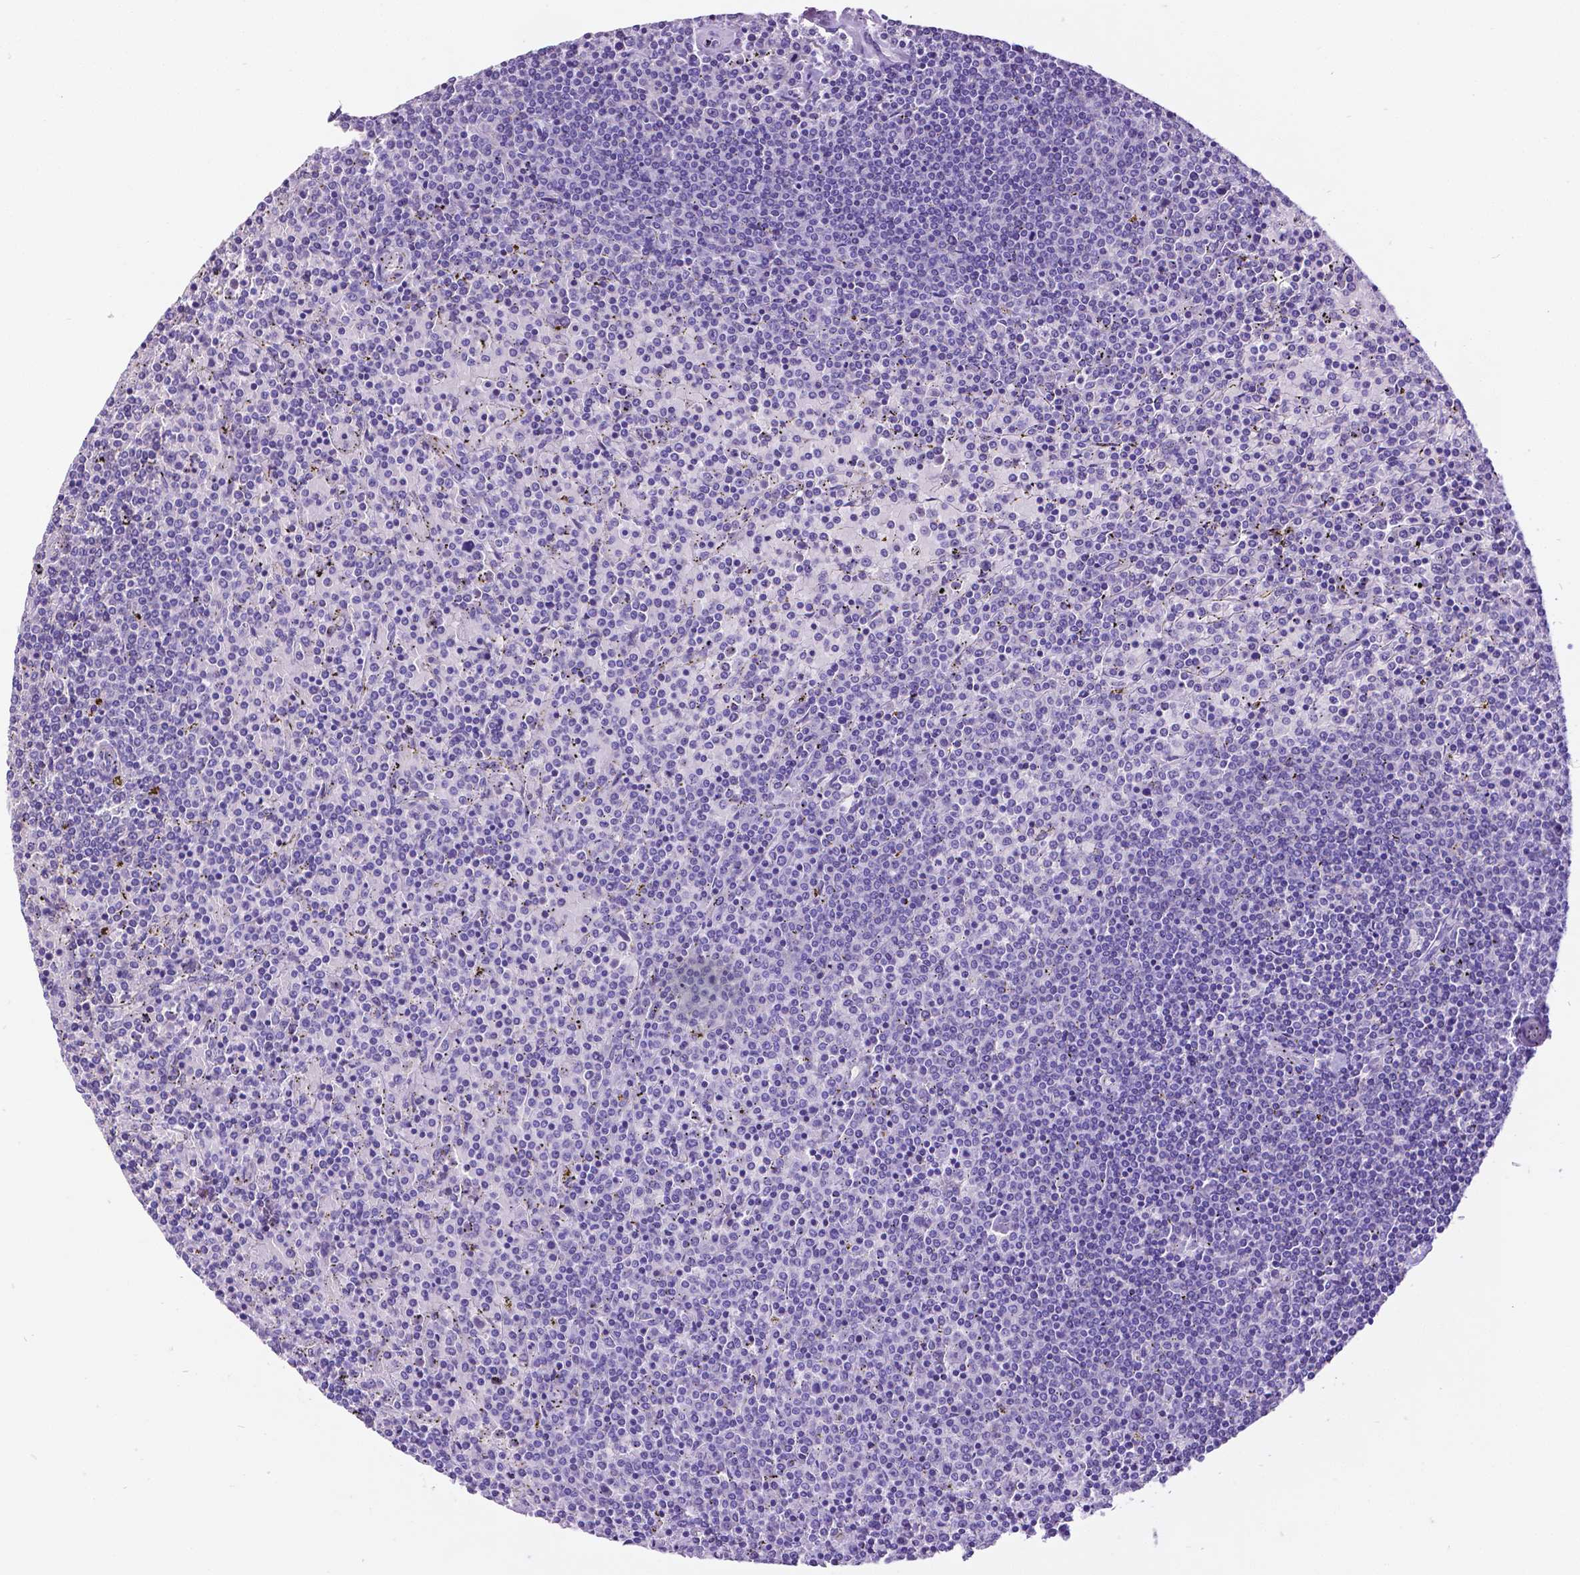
{"staining": {"intensity": "negative", "quantity": "none", "location": "none"}, "tissue": "lymphoma", "cell_type": "Tumor cells", "image_type": "cancer", "snomed": [{"axis": "morphology", "description": "Malignant lymphoma, non-Hodgkin's type, Low grade"}, {"axis": "topography", "description": "Spleen"}], "caption": "Malignant lymphoma, non-Hodgkin's type (low-grade) stained for a protein using immunohistochemistry reveals no staining tumor cells.", "gene": "SATB2", "patient": {"sex": "female", "age": 77}}